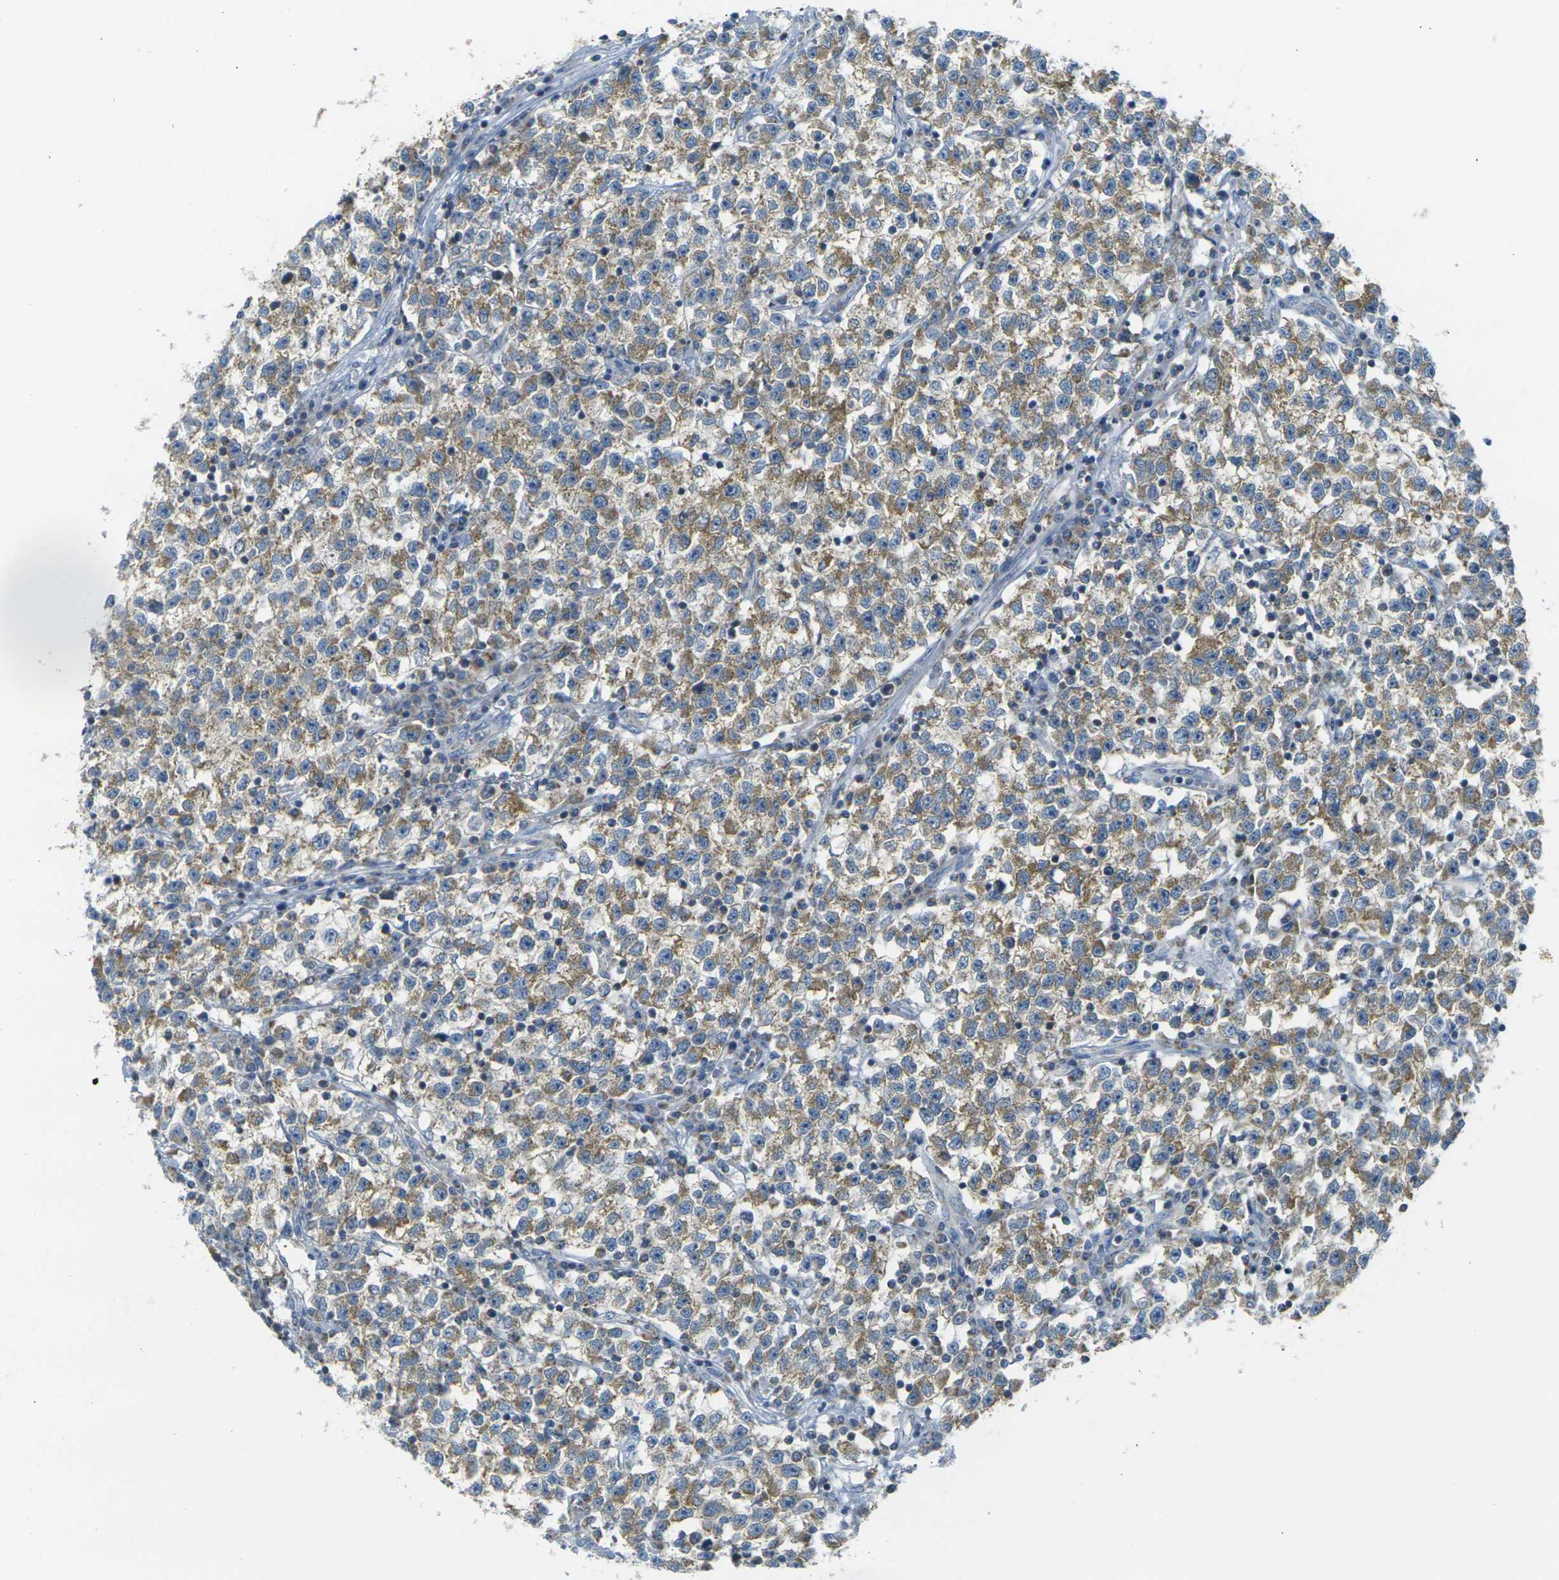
{"staining": {"intensity": "moderate", "quantity": ">75%", "location": "cytoplasmic/membranous"}, "tissue": "testis cancer", "cell_type": "Tumor cells", "image_type": "cancer", "snomed": [{"axis": "morphology", "description": "Seminoma, NOS"}, {"axis": "topography", "description": "Testis"}], "caption": "Immunohistochemical staining of testis seminoma reveals moderate cytoplasmic/membranous protein staining in approximately >75% of tumor cells.", "gene": "PARD6B", "patient": {"sex": "male", "age": 22}}